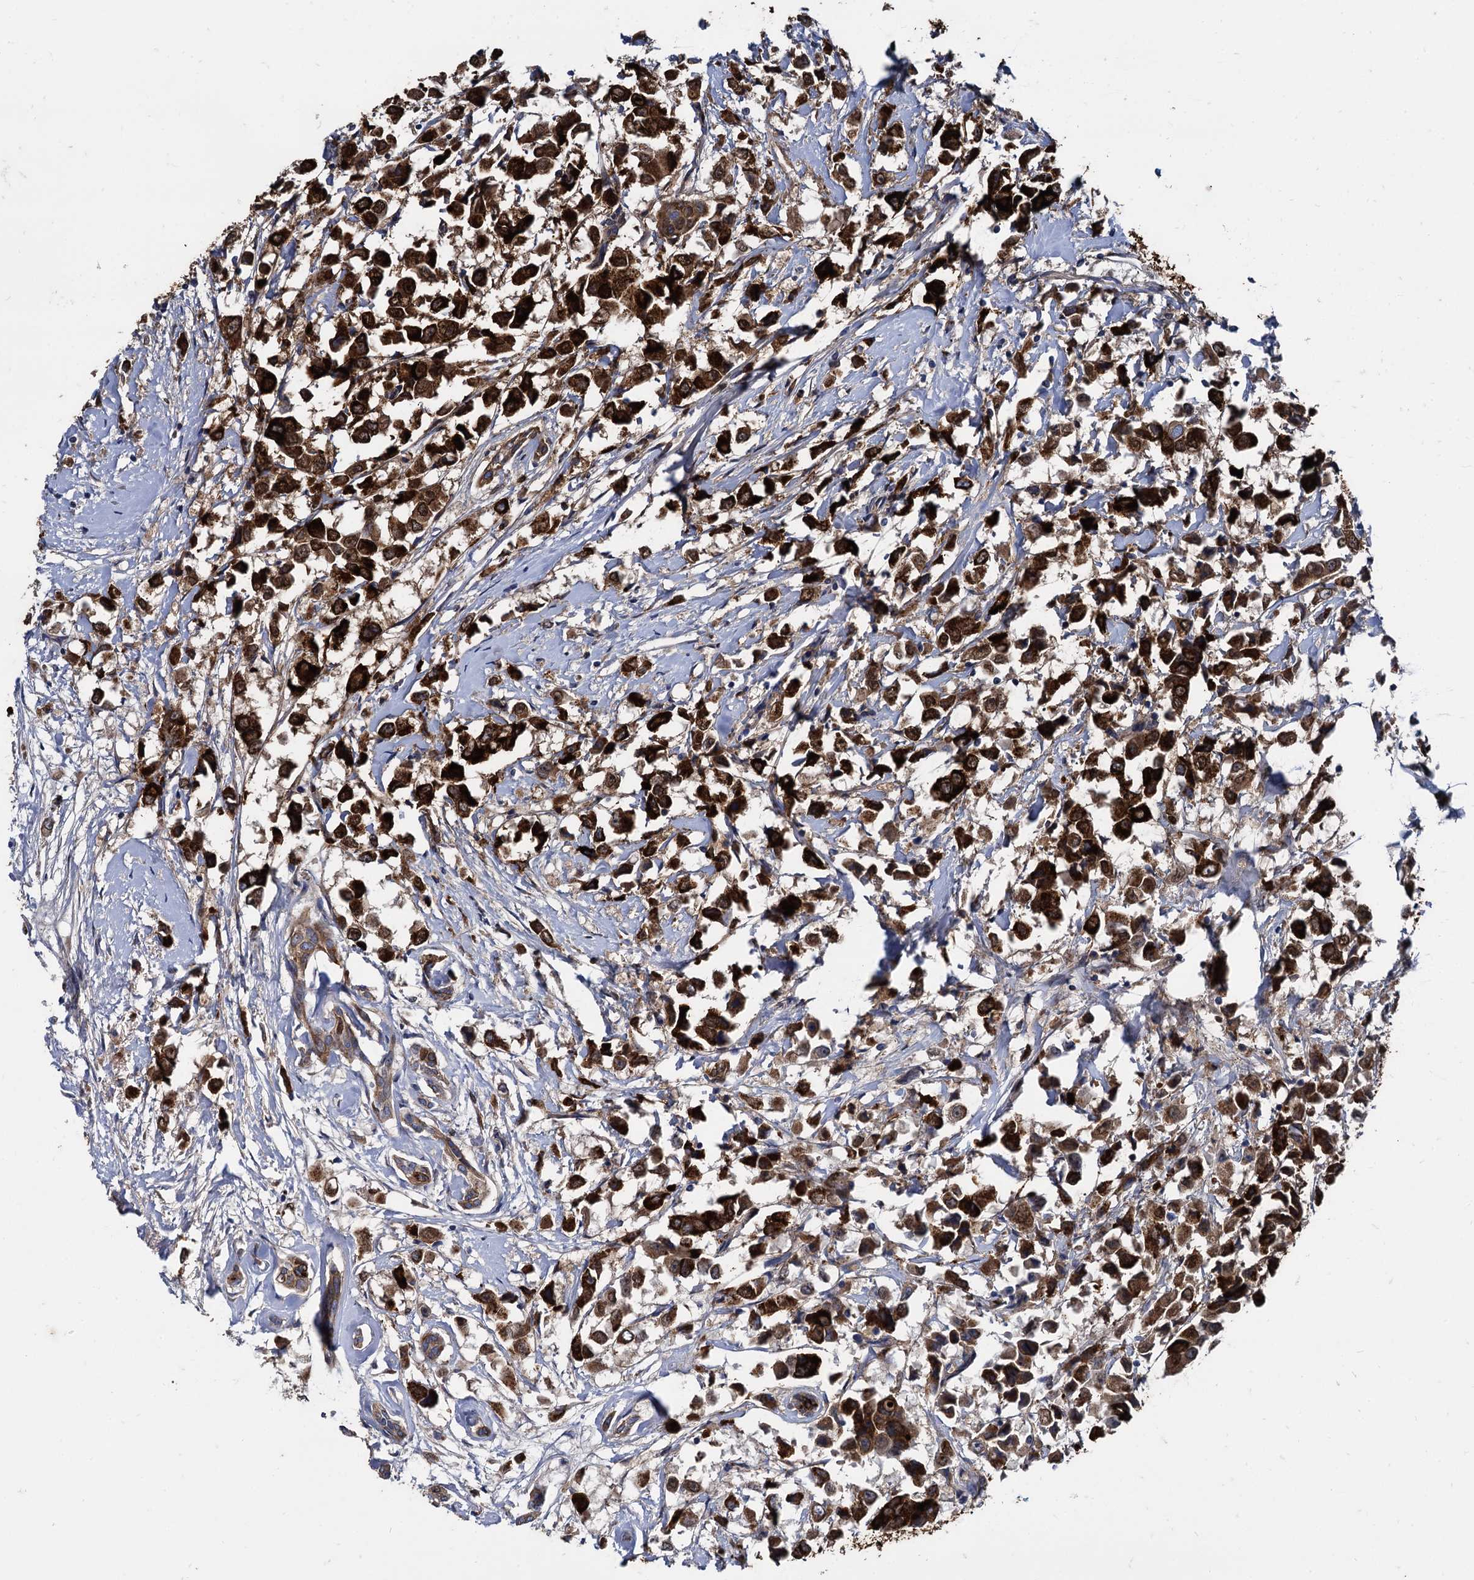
{"staining": {"intensity": "strong", "quantity": ">75%", "location": "cytoplasmic/membranous"}, "tissue": "breast cancer", "cell_type": "Tumor cells", "image_type": "cancer", "snomed": [{"axis": "morphology", "description": "Duct carcinoma"}, {"axis": "topography", "description": "Breast"}], "caption": "The immunohistochemical stain shows strong cytoplasmic/membranous staining in tumor cells of breast invasive ductal carcinoma tissue.", "gene": "APOD", "patient": {"sex": "female", "age": 61}}